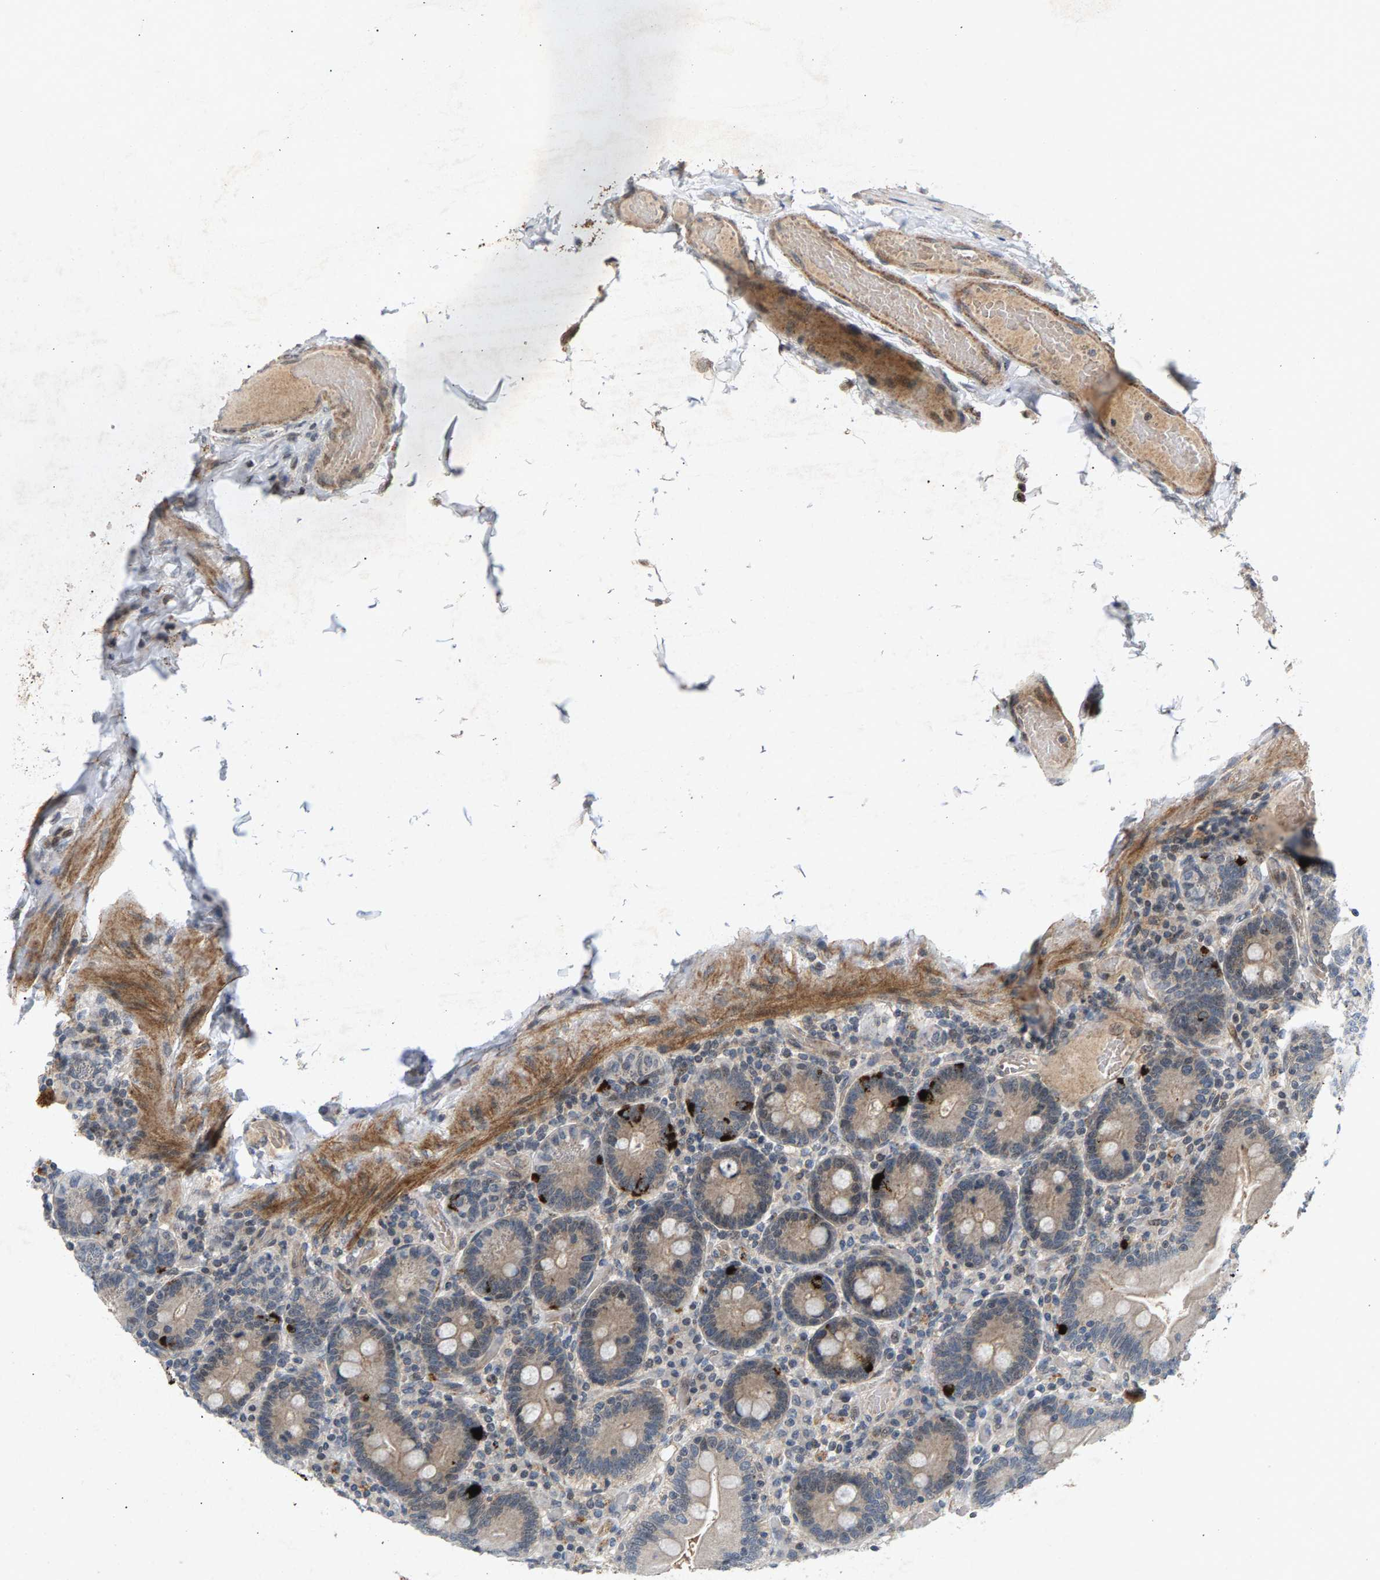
{"staining": {"intensity": "strong", "quantity": "<25%", "location": "cytoplasmic/membranous"}, "tissue": "duodenum", "cell_type": "Glandular cells", "image_type": "normal", "snomed": [{"axis": "morphology", "description": "Normal tissue, NOS"}, {"axis": "topography", "description": "Duodenum"}], "caption": "IHC (DAB (3,3'-diaminobenzidine)) staining of unremarkable human duodenum exhibits strong cytoplasmic/membranous protein staining in about <25% of glandular cells.", "gene": "ZPR1", "patient": {"sex": "male", "age": 66}}